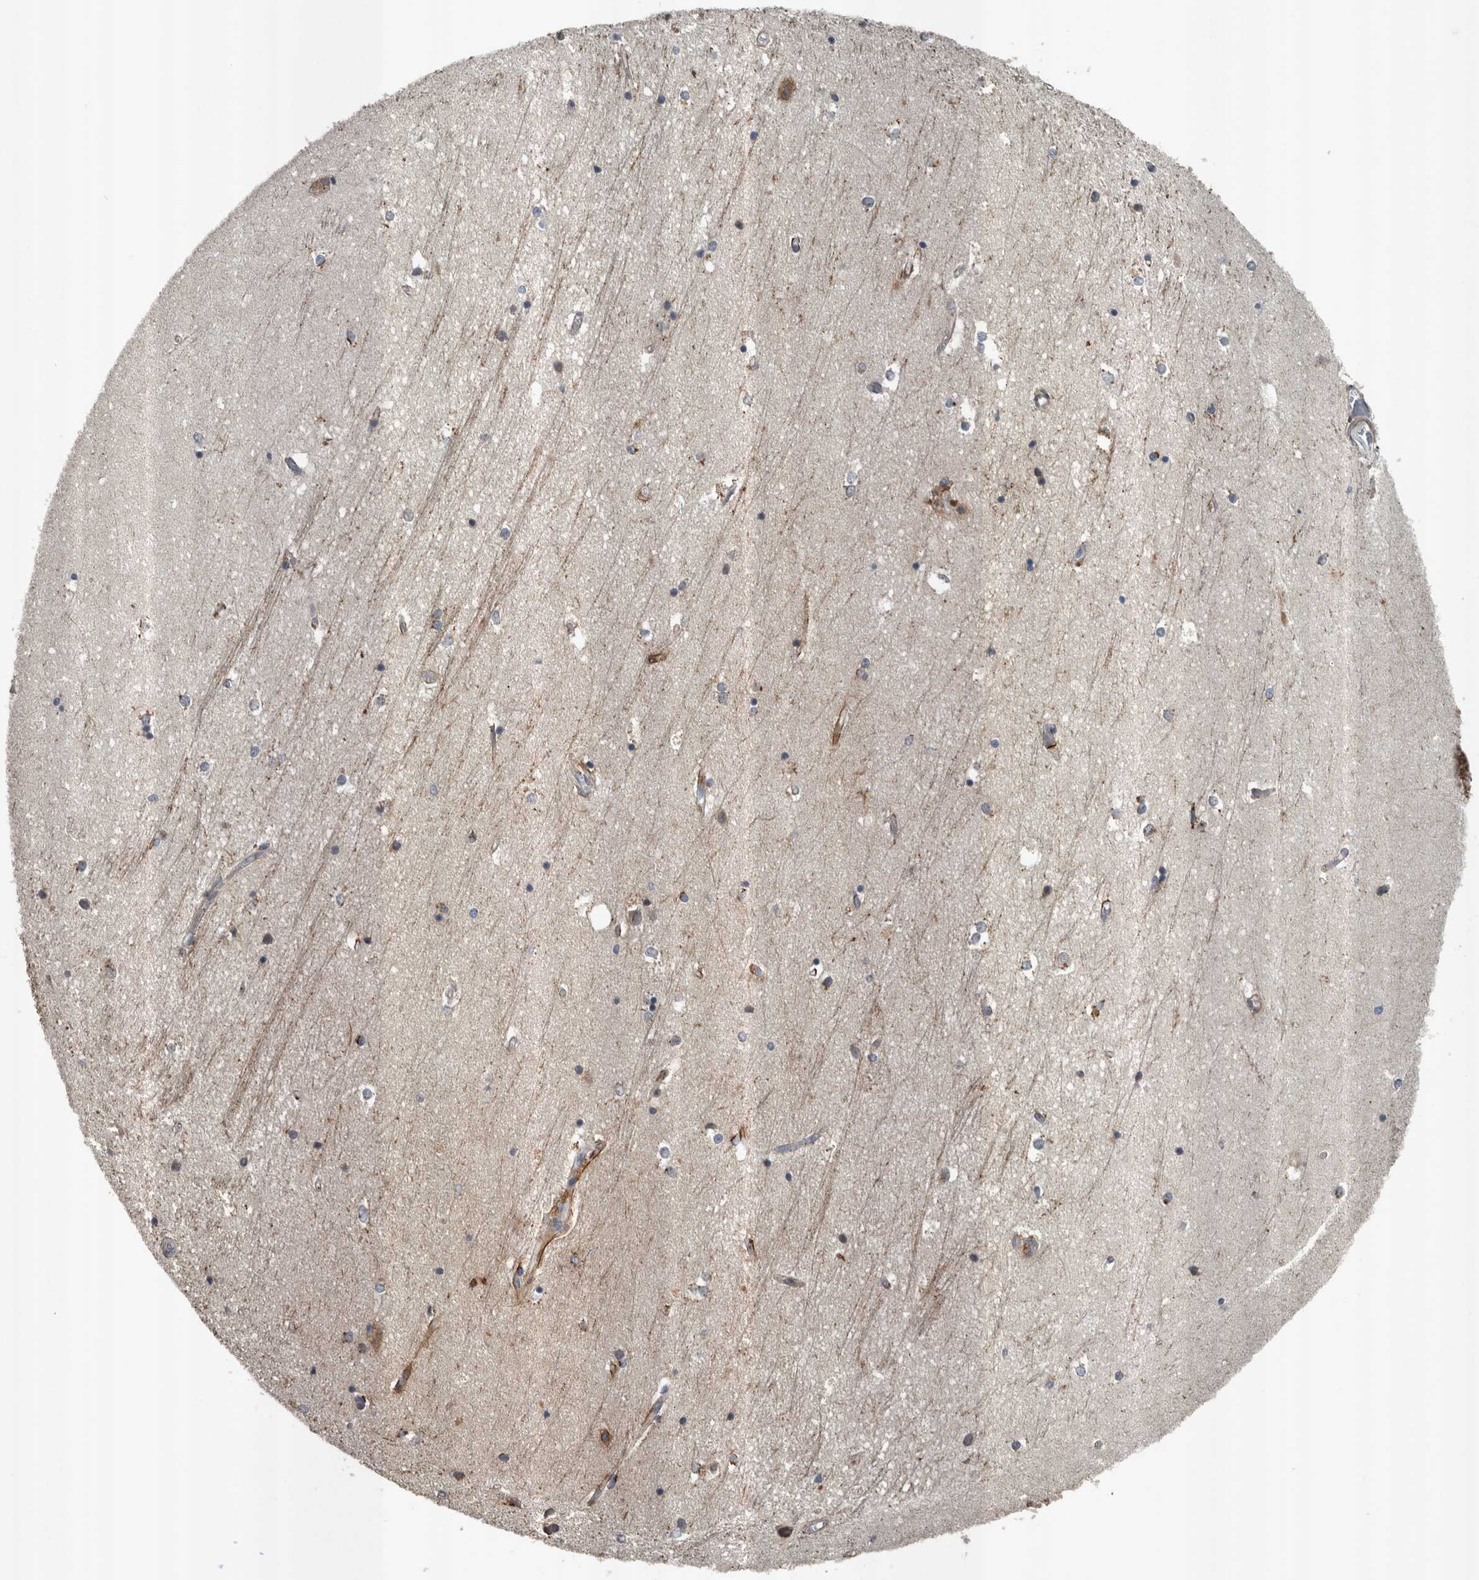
{"staining": {"intensity": "weak", "quantity": "25%-75%", "location": "cytoplasmic/membranous"}, "tissue": "hippocampus", "cell_type": "Glial cells", "image_type": "normal", "snomed": [{"axis": "morphology", "description": "Normal tissue, NOS"}, {"axis": "topography", "description": "Hippocampus"}], "caption": "Brown immunohistochemical staining in unremarkable hippocampus displays weak cytoplasmic/membranous expression in approximately 25%-75% of glial cells.", "gene": "ZNF345", "patient": {"sex": "male", "age": 45}}